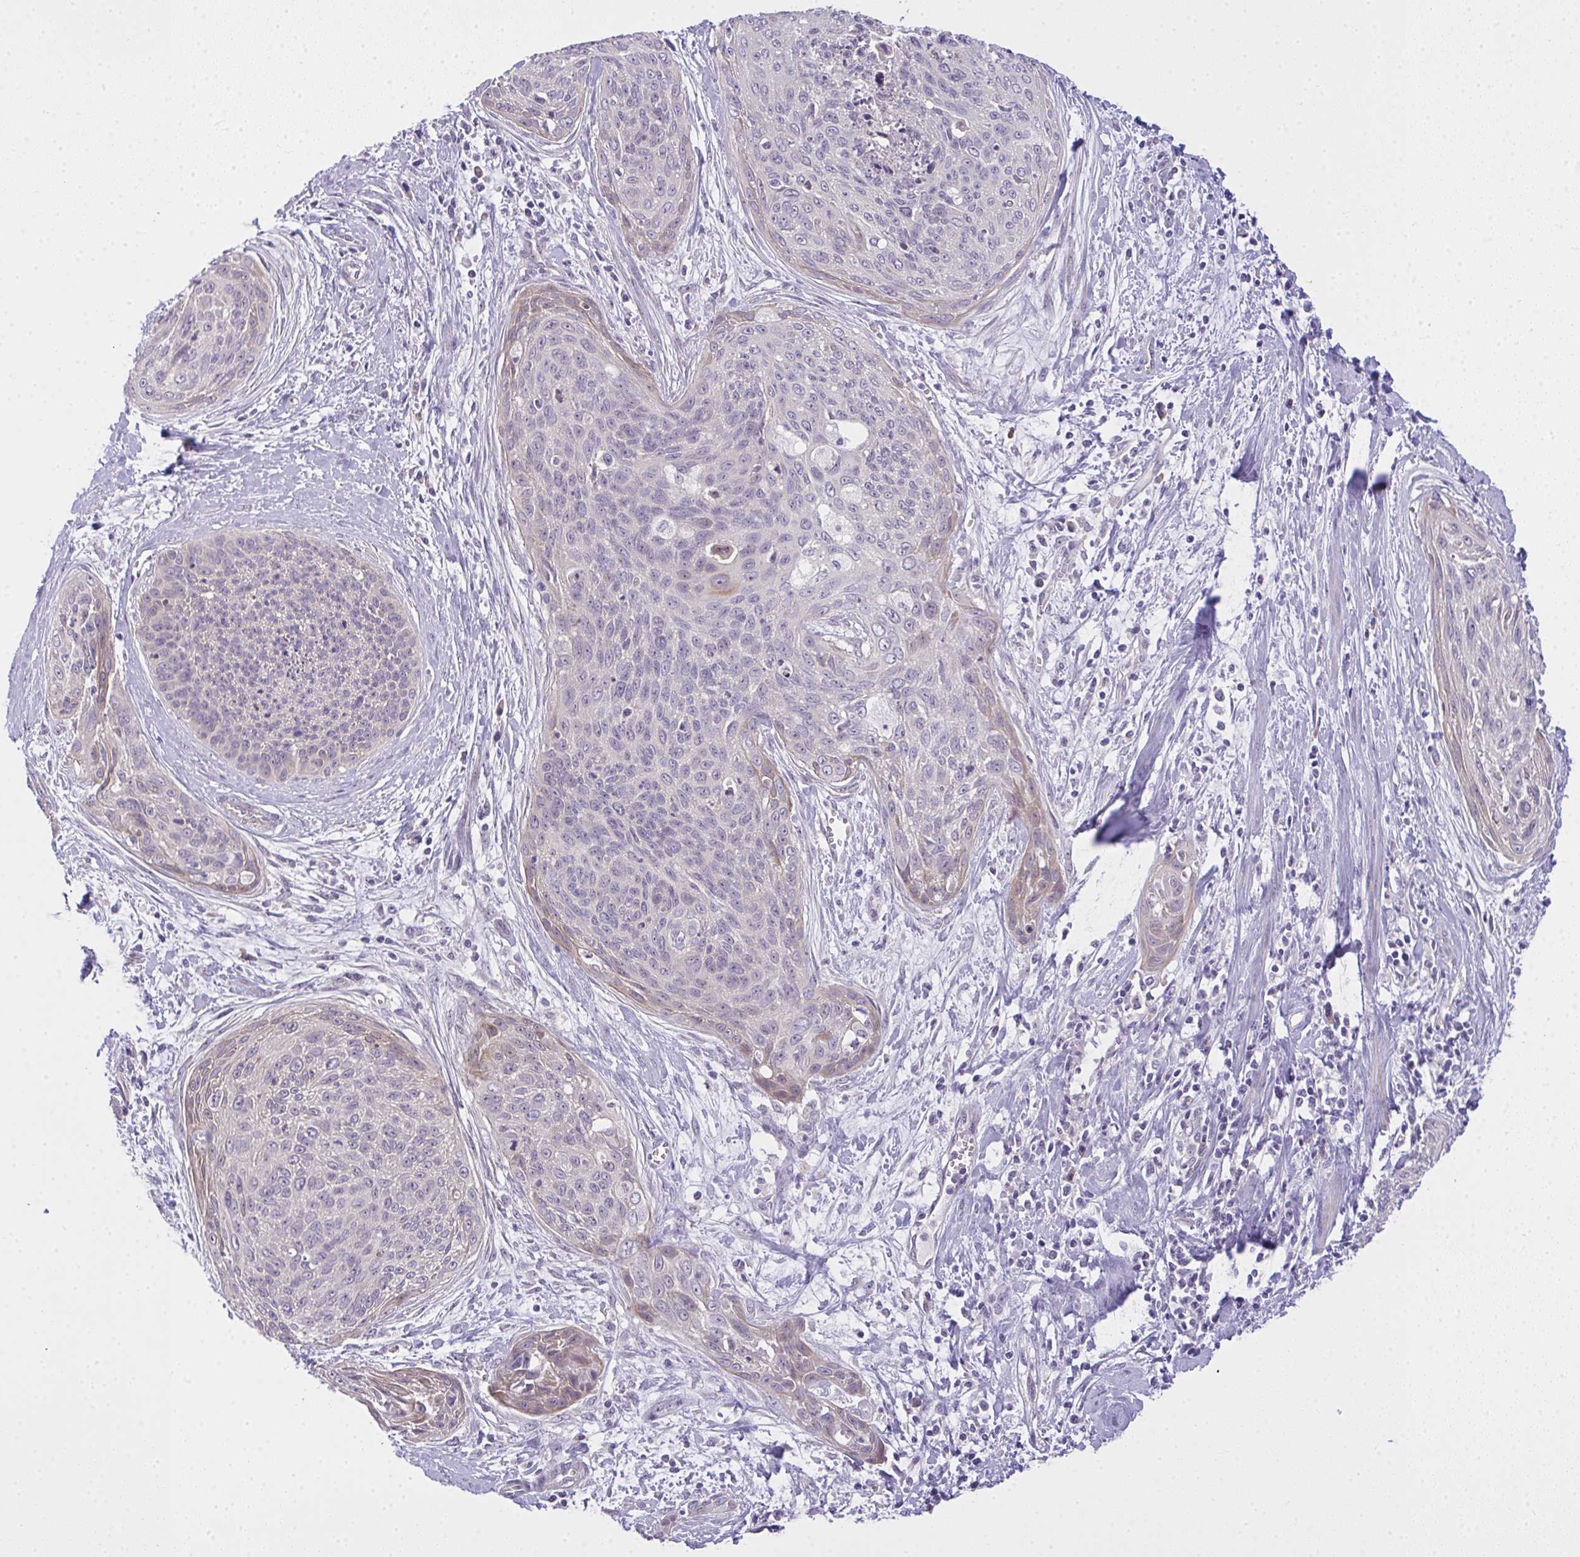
{"staining": {"intensity": "weak", "quantity": "<25%", "location": "cytoplasmic/membranous"}, "tissue": "cervical cancer", "cell_type": "Tumor cells", "image_type": "cancer", "snomed": [{"axis": "morphology", "description": "Squamous cell carcinoma, NOS"}, {"axis": "topography", "description": "Cervix"}], "caption": "Immunohistochemistry (IHC) micrograph of human cervical squamous cell carcinoma stained for a protein (brown), which demonstrates no expression in tumor cells. (DAB (3,3'-diaminobenzidine) immunohistochemistry (IHC), high magnification).", "gene": "NT5C1A", "patient": {"sex": "female", "age": 55}}